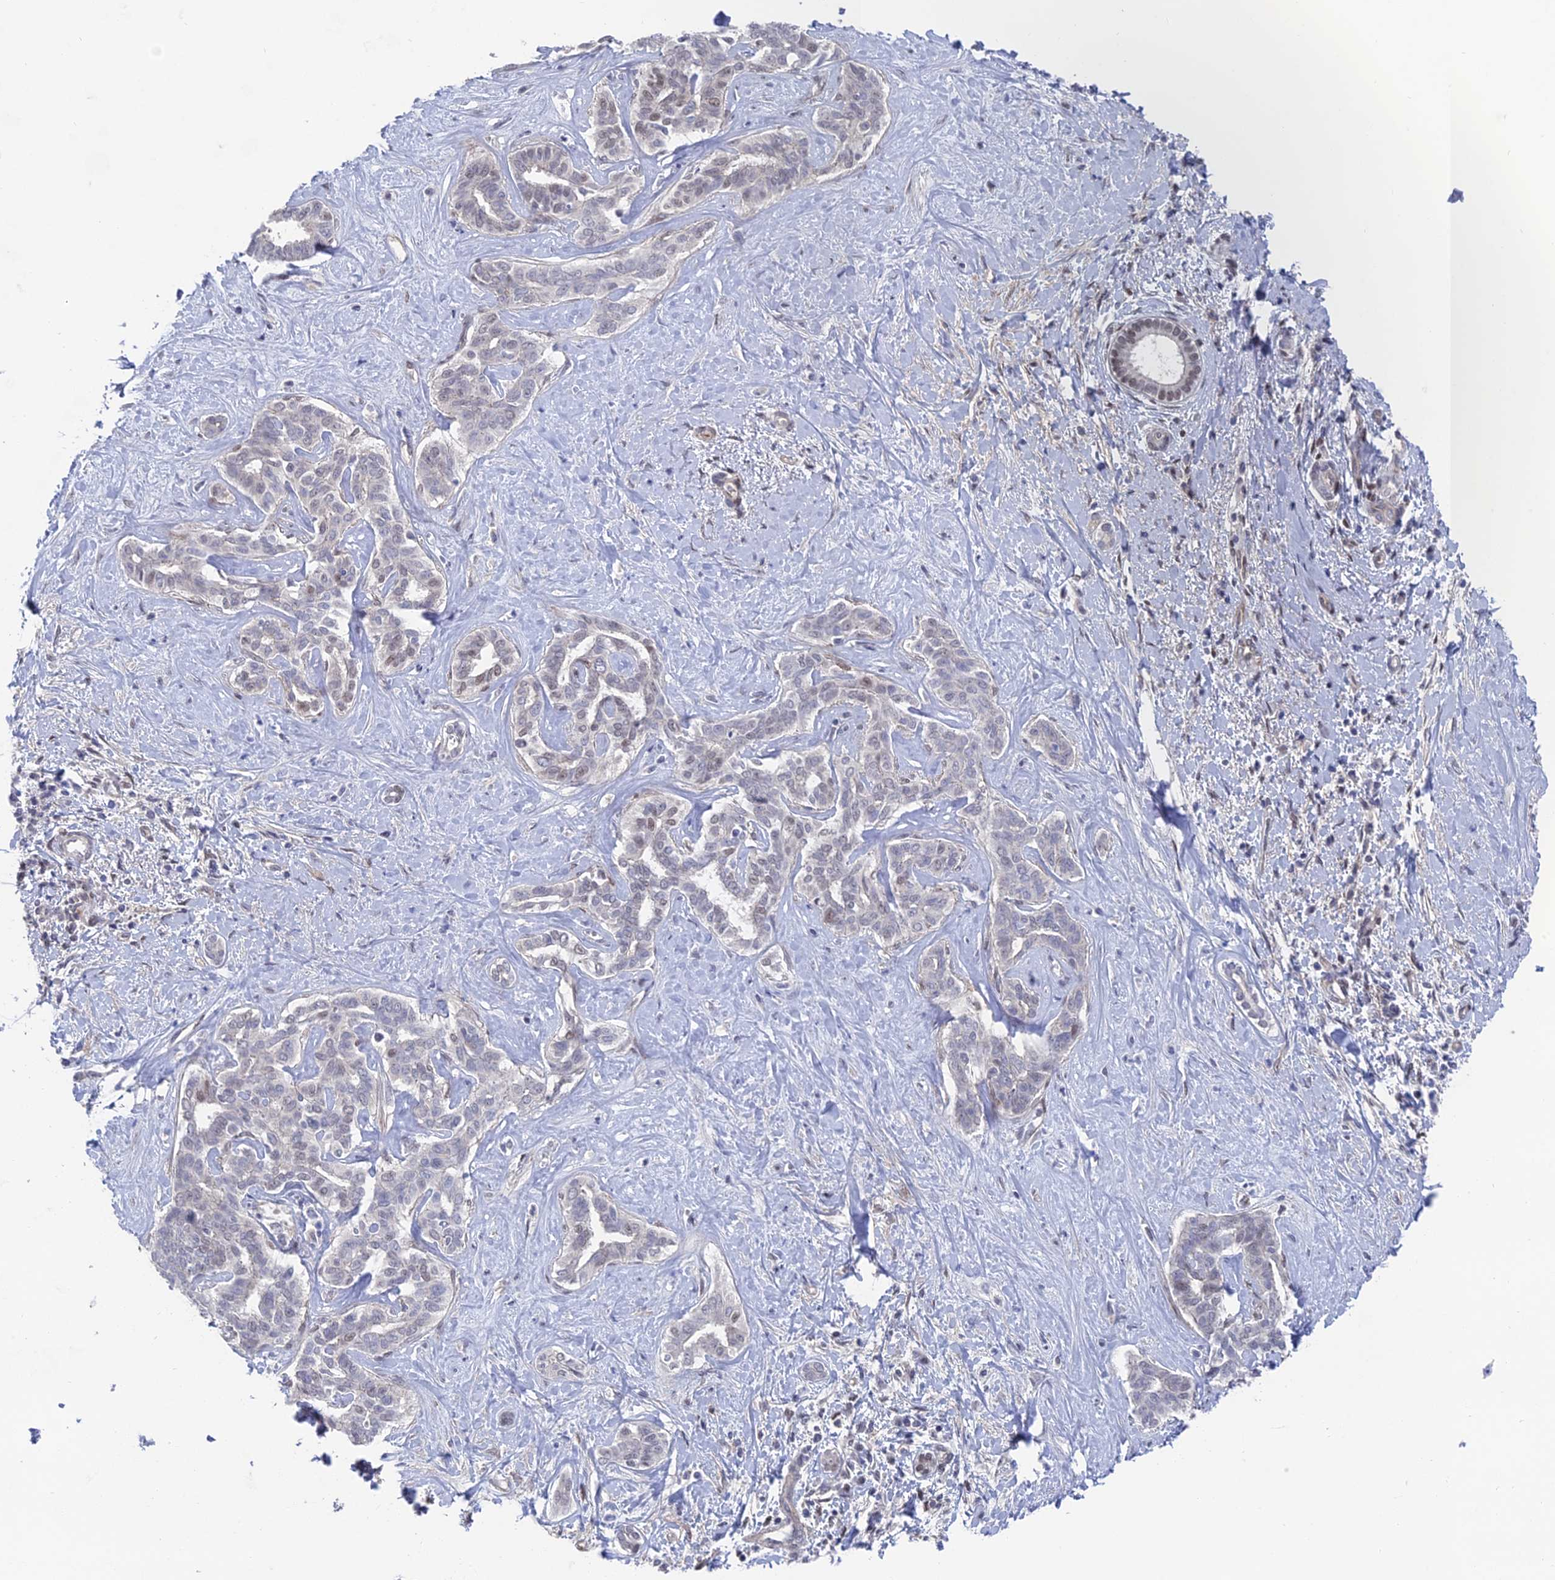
{"staining": {"intensity": "weak", "quantity": ">75%", "location": "nuclear"}, "tissue": "liver cancer", "cell_type": "Tumor cells", "image_type": "cancer", "snomed": [{"axis": "morphology", "description": "Cholangiocarcinoma"}, {"axis": "topography", "description": "Liver"}], "caption": "Liver cancer (cholangiocarcinoma) was stained to show a protein in brown. There is low levels of weak nuclear staining in approximately >75% of tumor cells.", "gene": "UNC5D", "patient": {"sex": "female", "age": 77}}